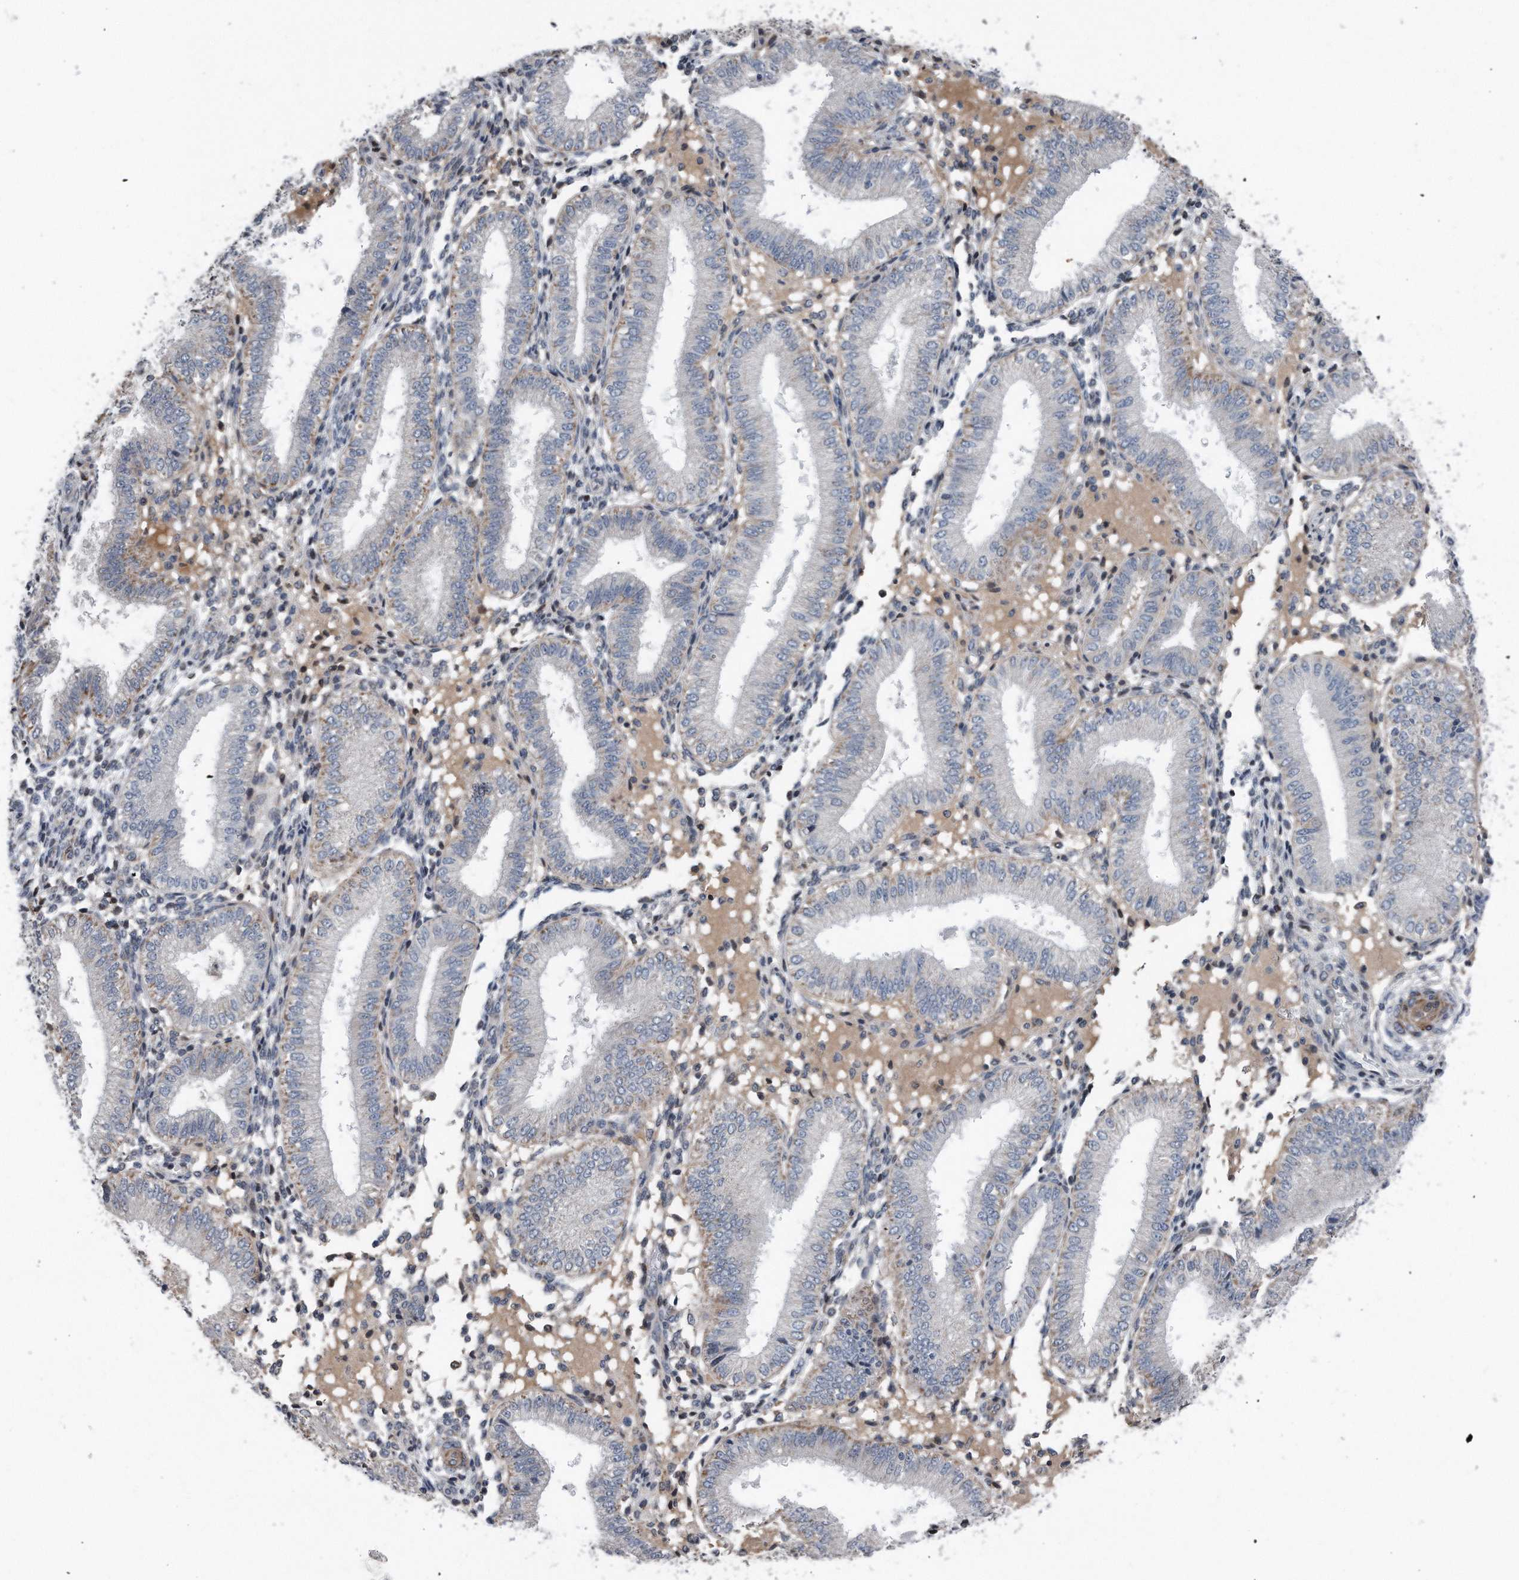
{"staining": {"intensity": "weak", "quantity": "<25%", "location": "cytoplasmic/membranous"}, "tissue": "endometrium", "cell_type": "Cells in endometrial stroma", "image_type": "normal", "snomed": [{"axis": "morphology", "description": "Normal tissue, NOS"}, {"axis": "topography", "description": "Endometrium"}], "caption": "Normal endometrium was stained to show a protein in brown. There is no significant staining in cells in endometrial stroma. The staining was performed using DAB (3,3'-diaminobenzidine) to visualize the protein expression in brown, while the nuclei were stained in blue with hematoxylin (Magnification: 20x).", "gene": "DST", "patient": {"sex": "female", "age": 39}}